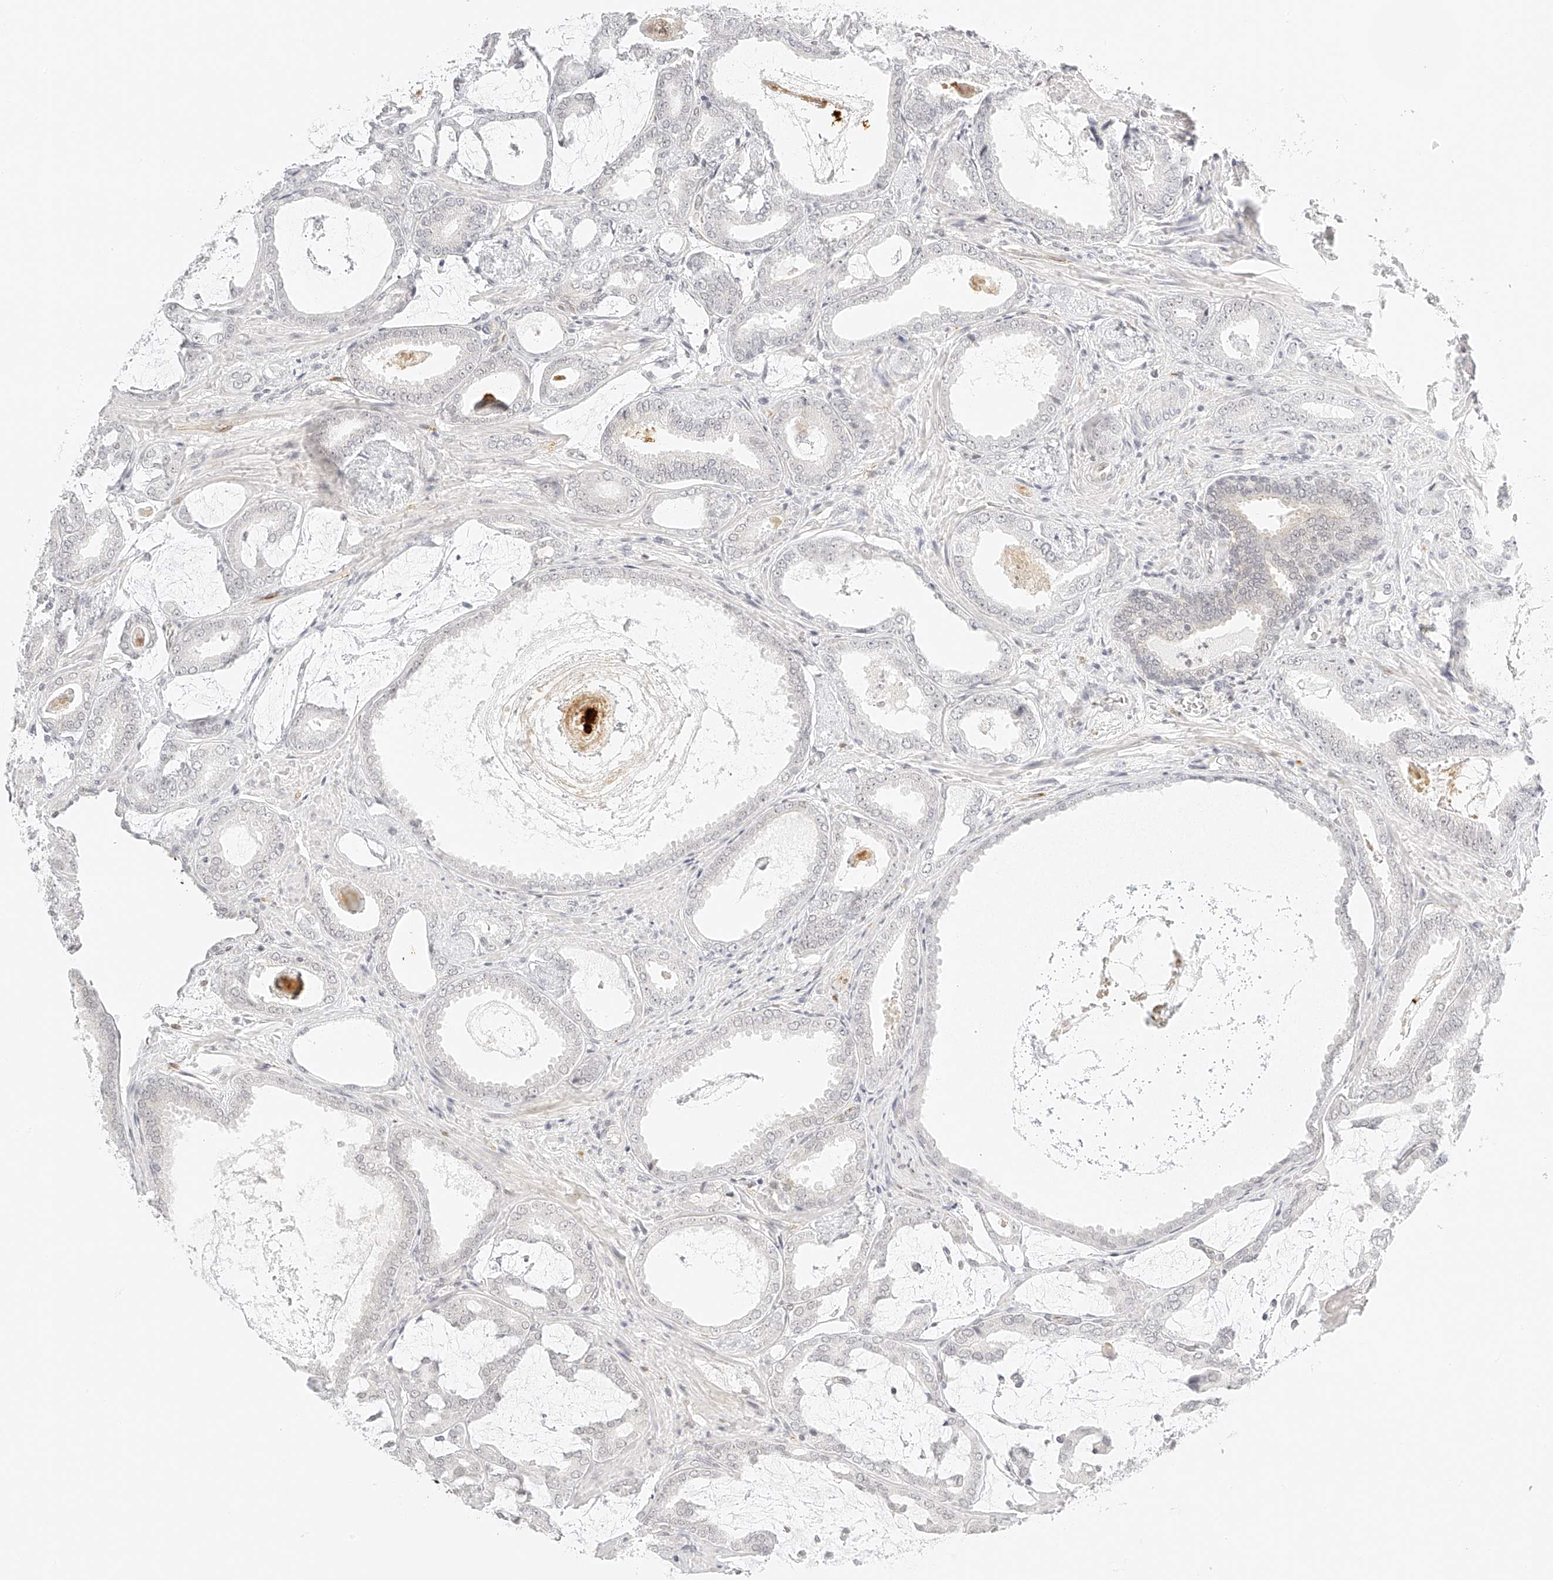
{"staining": {"intensity": "negative", "quantity": "none", "location": "none"}, "tissue": "prostate cancer", "cell_type": "Tumor cells", "image_type": "cancer", "snomed": [{"axis": "morphology", "description": "Adenocarcinoma, Low grade"}, {"axis": "topography", "description": "Prostate"}], "caption": "The IHC image has no significant expression in tumor cells of prostate cancer (adenocarcinoma (low-grade)) tissue.", "gene": "ZFP69", "patient": {"sex": "male", "age": 71}}